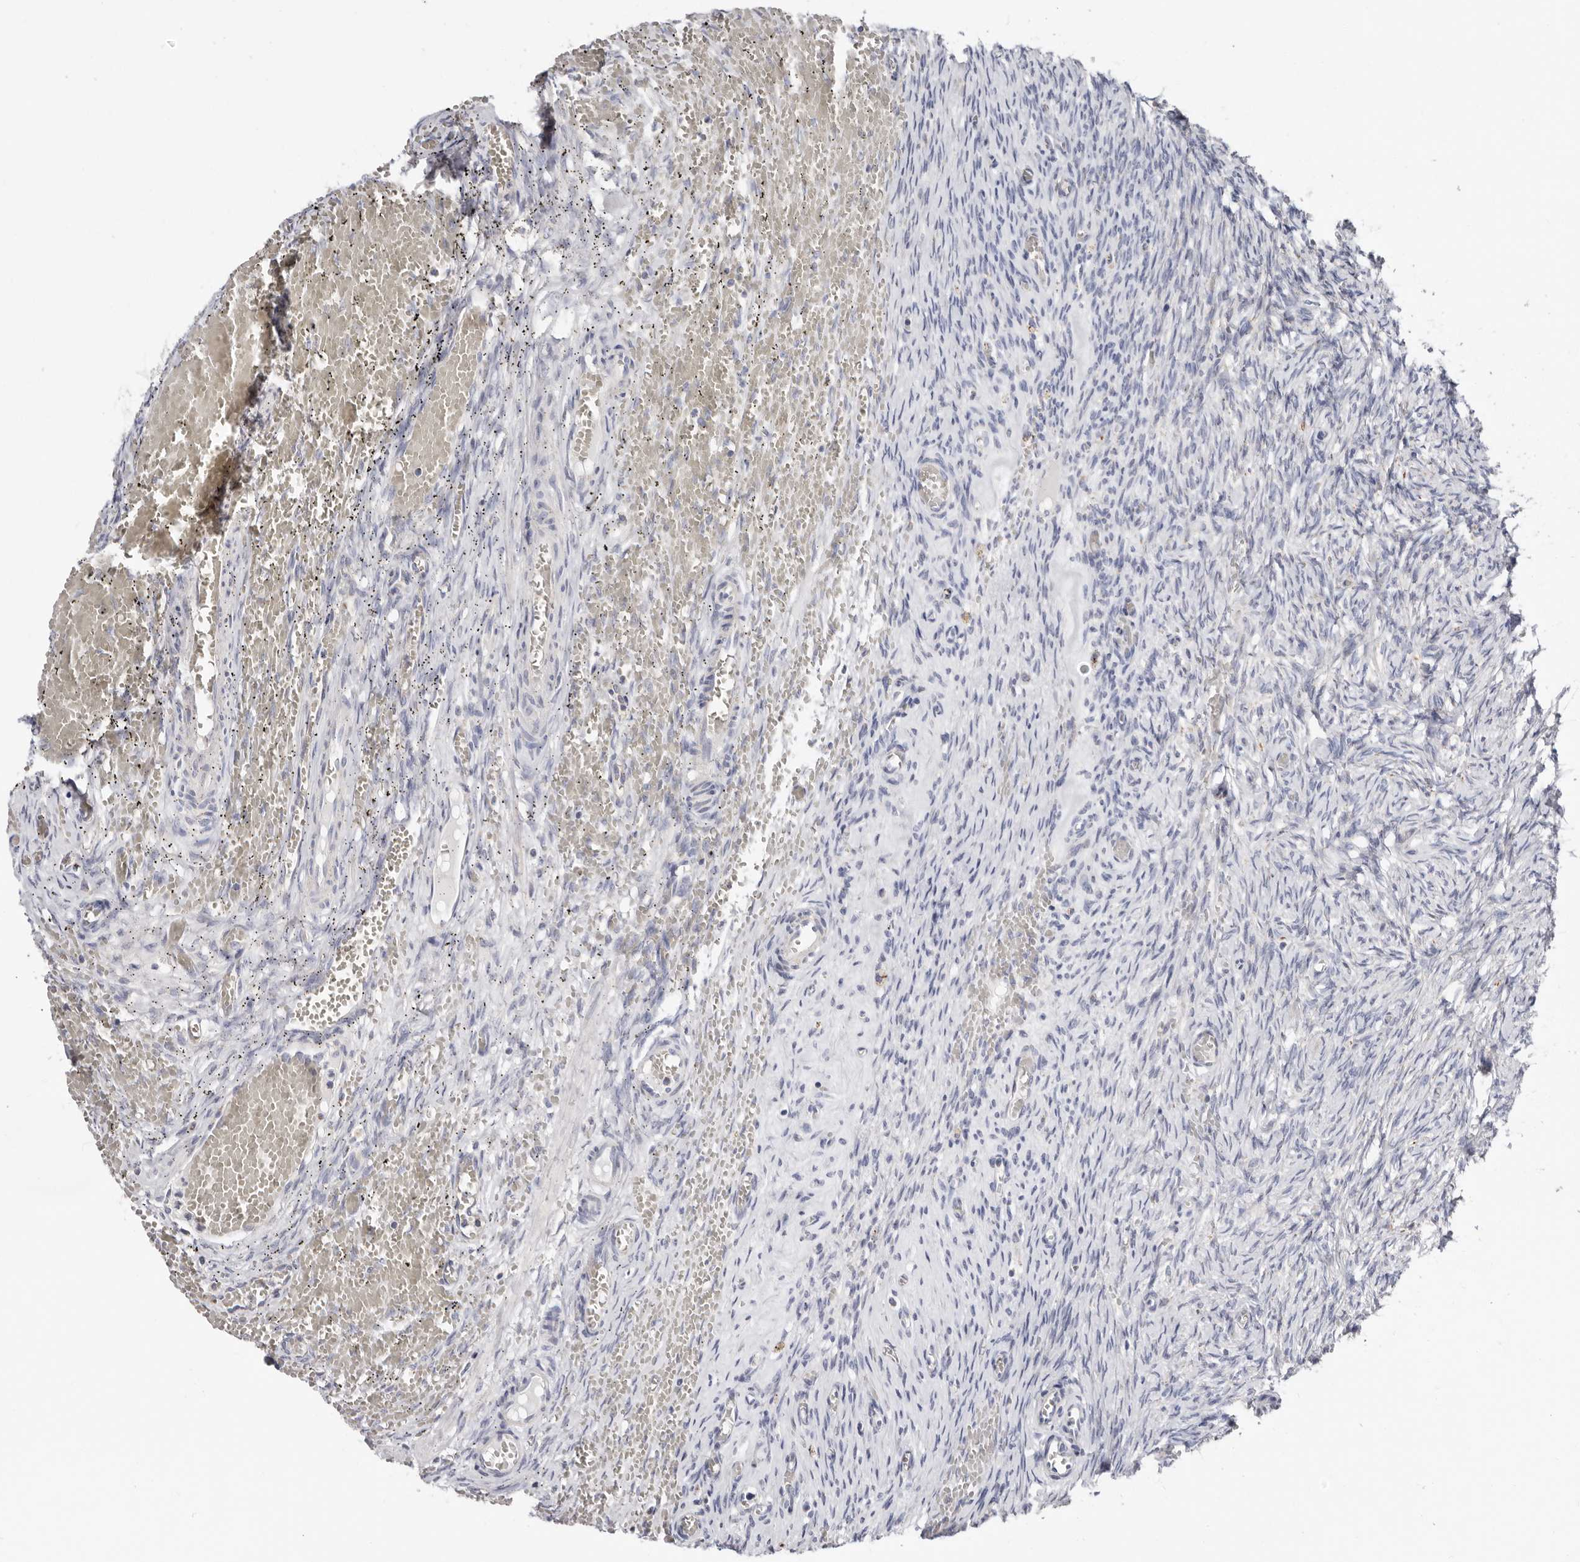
{"staining": {"intensity": "strong", "quantity": ">75%", "location": "cytoplasmic/membranous"}, "tissue": "ovary", "cell_type": "Follicle cells", "image_type": "normal", "snomed": [{"axis": "morphology", "description": "Adenocarcinoma, NOS"}, {"axis": "topography", "description": "Endometrium"}], "caption": "Normal ovary demonstrates strong cytoplasmic/membranous positivity in approximately >75% of follicle cells, visualized by immunohistochemistry. (DAB (3,3'-diaminobenzidine) IHC with brightfield microscopy, high magnification).", "gene": "RSPO2", "patient": {"sex": "female", "age": 32}}